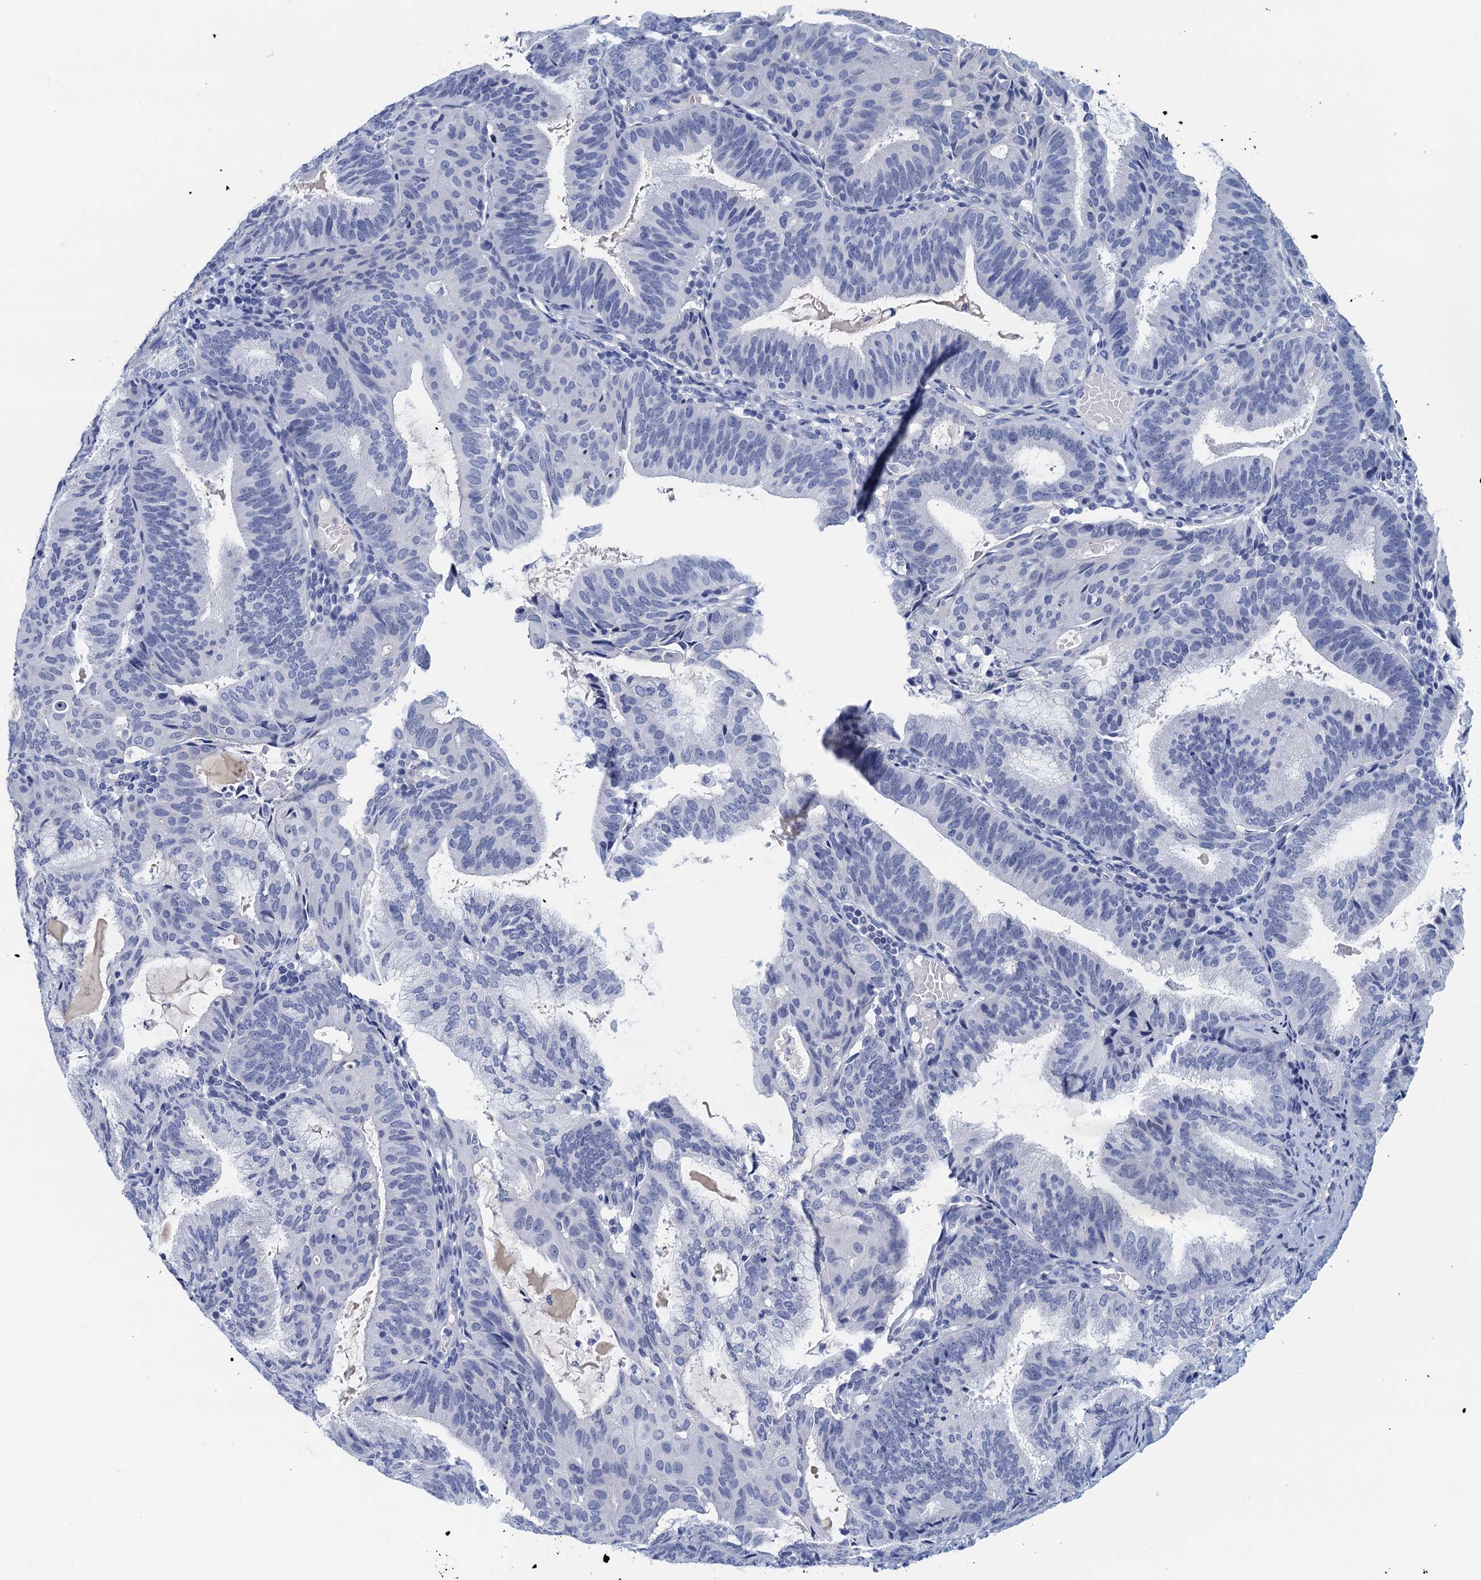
{"staining": {"intensity": "negative", "quantity": "none", "location": "none"}, "tissue": "endometrial cancer", "cell_type": "Tumor cells", "image_type": "cancer", "snomed": [{"axis": "morphology", "description": "Adenocarcinoma, NOS"}, {"axis": "topography", "description": "Endometrium"}], "caption": "This image is of endometrial adenocarcinoma stained with immunohistochemistry to label a protein in brown with the nuclei are counter-stained blue. There is no positivity in tumor cells.", "gene": "CYP51A1", "patient": {"sex": "female", "age": 49}}